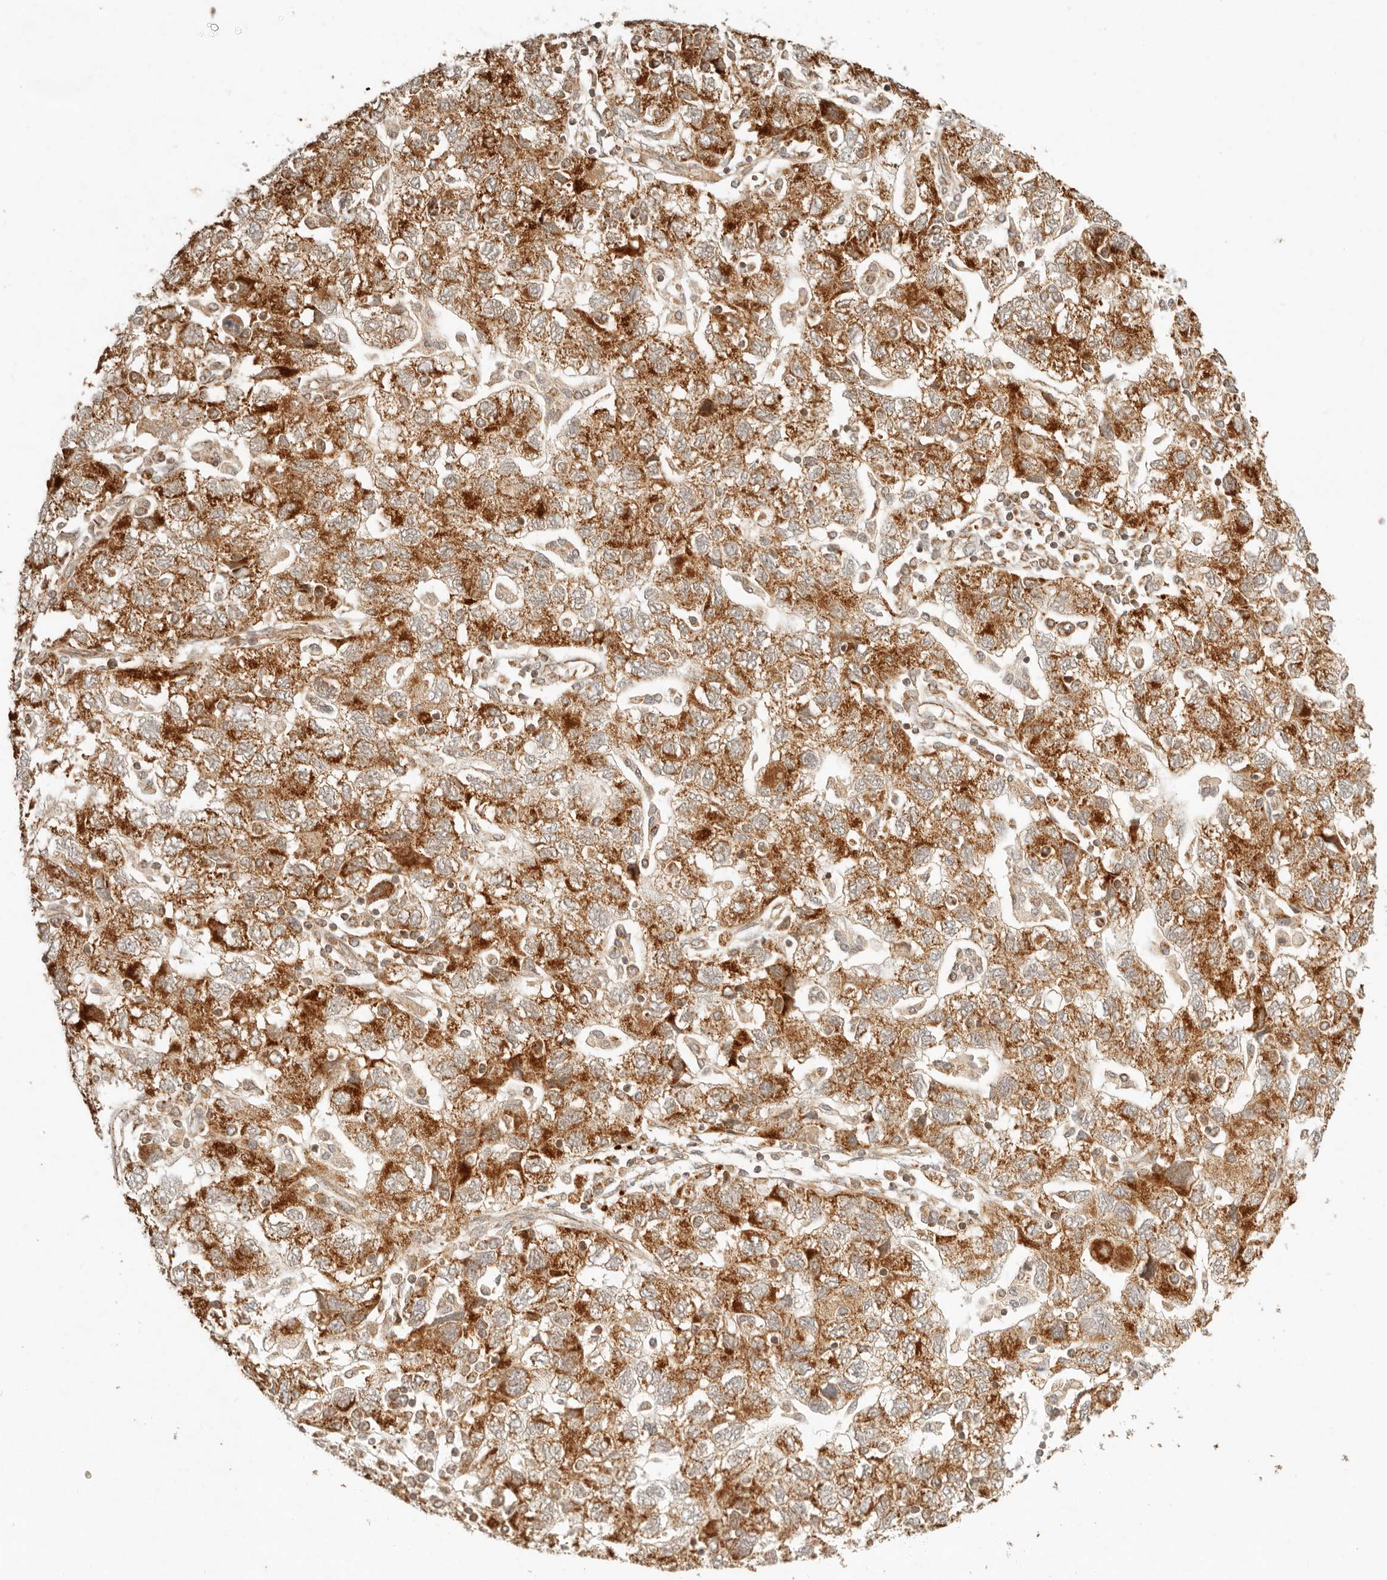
{"staining": {"intensity": "strong", "quantity": ">75%", "location": "cytoplasmic/membranous"}, "tissue": "ovarian cancer", "cell_type": "Tumor cells", "image_type": "cancer", "snomed": [{"axis": "morphology", "description": "Carcinoma, NOS"}, {"axis": "morphology", "description": "Cystadenocarcinoma, serous, NOS"}, {"axis": "topography", "description": "Ovary"}], "caption": "Strong cytoplasmic/membranous expression is present in about >75% of tumor cells in ovarian serous cystadenocarcinoma.", "gene": "MRPL55", "patient": {"sex": "female", "age": 69}}